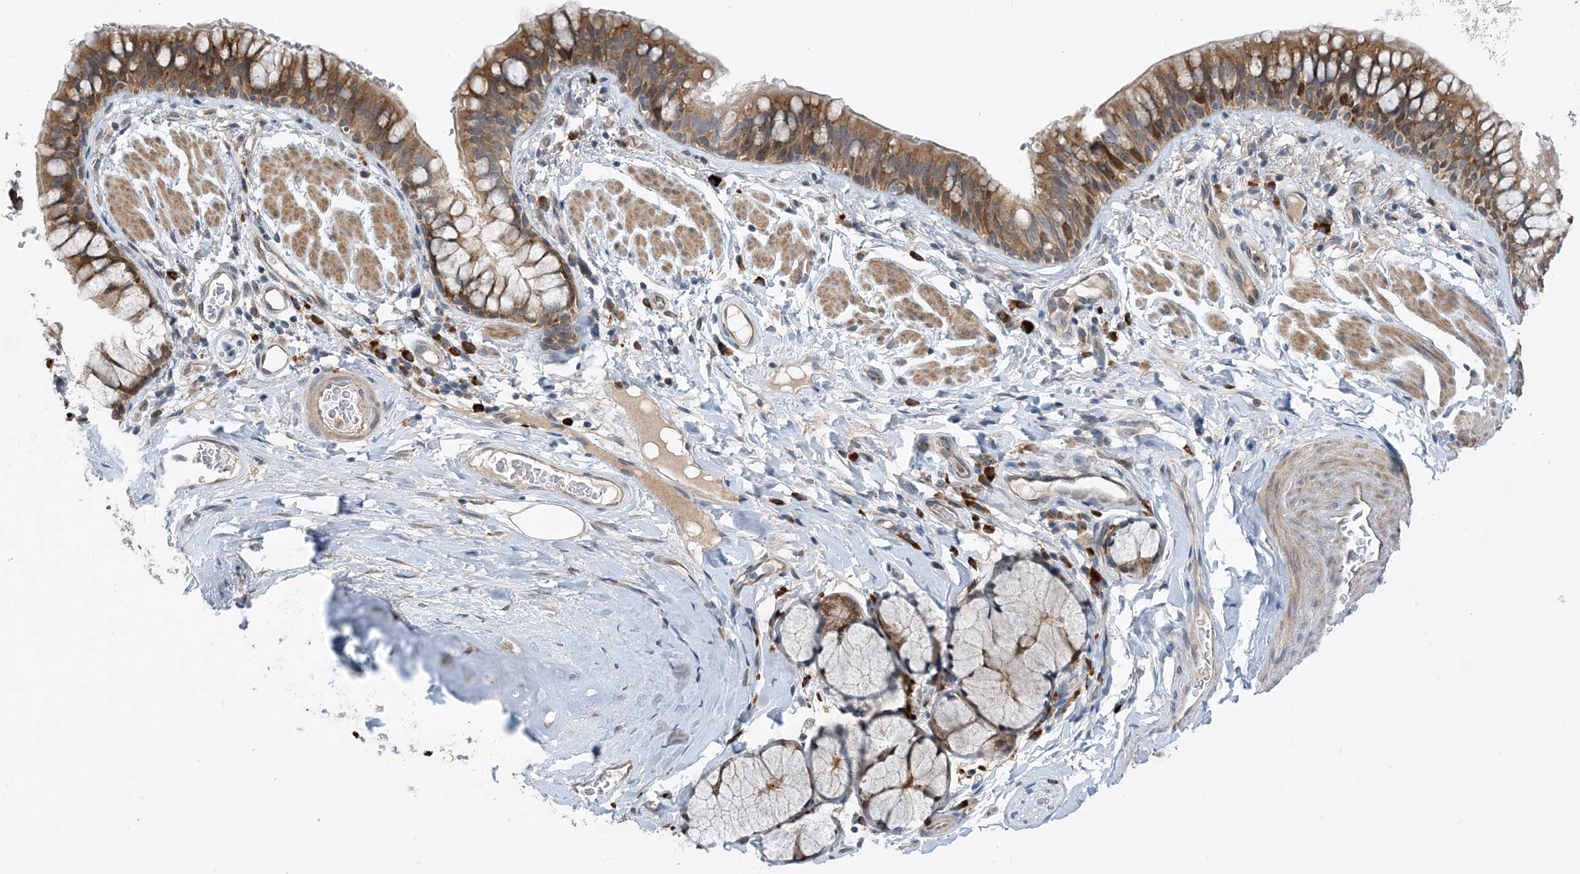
{"staining": {"intensity": "moderate", "quantity": "25%-75%", "location": "cytoplasmic/membranous"}, "tissue": "bronchus", "cell_type": "Respiratory epithelial cells", "image_type": "normal", "snomed": [{"axis": "morphology", "description": "Normal tissue, NOS"}, {"axis": "topography", "description": "Cartilage tissue"}, {"axis": "topography", "description": "Bronchus"}], "caption": "This micrograph demonstrates immunohistochemistry staining of benign bronchus, with medium moderate cytoplasmic/membranous staining in about 25%-75% of respiratory epithelial cells.", "gene": "PHOSPHO2", "patient": {"sex": "female", "age": 36}}